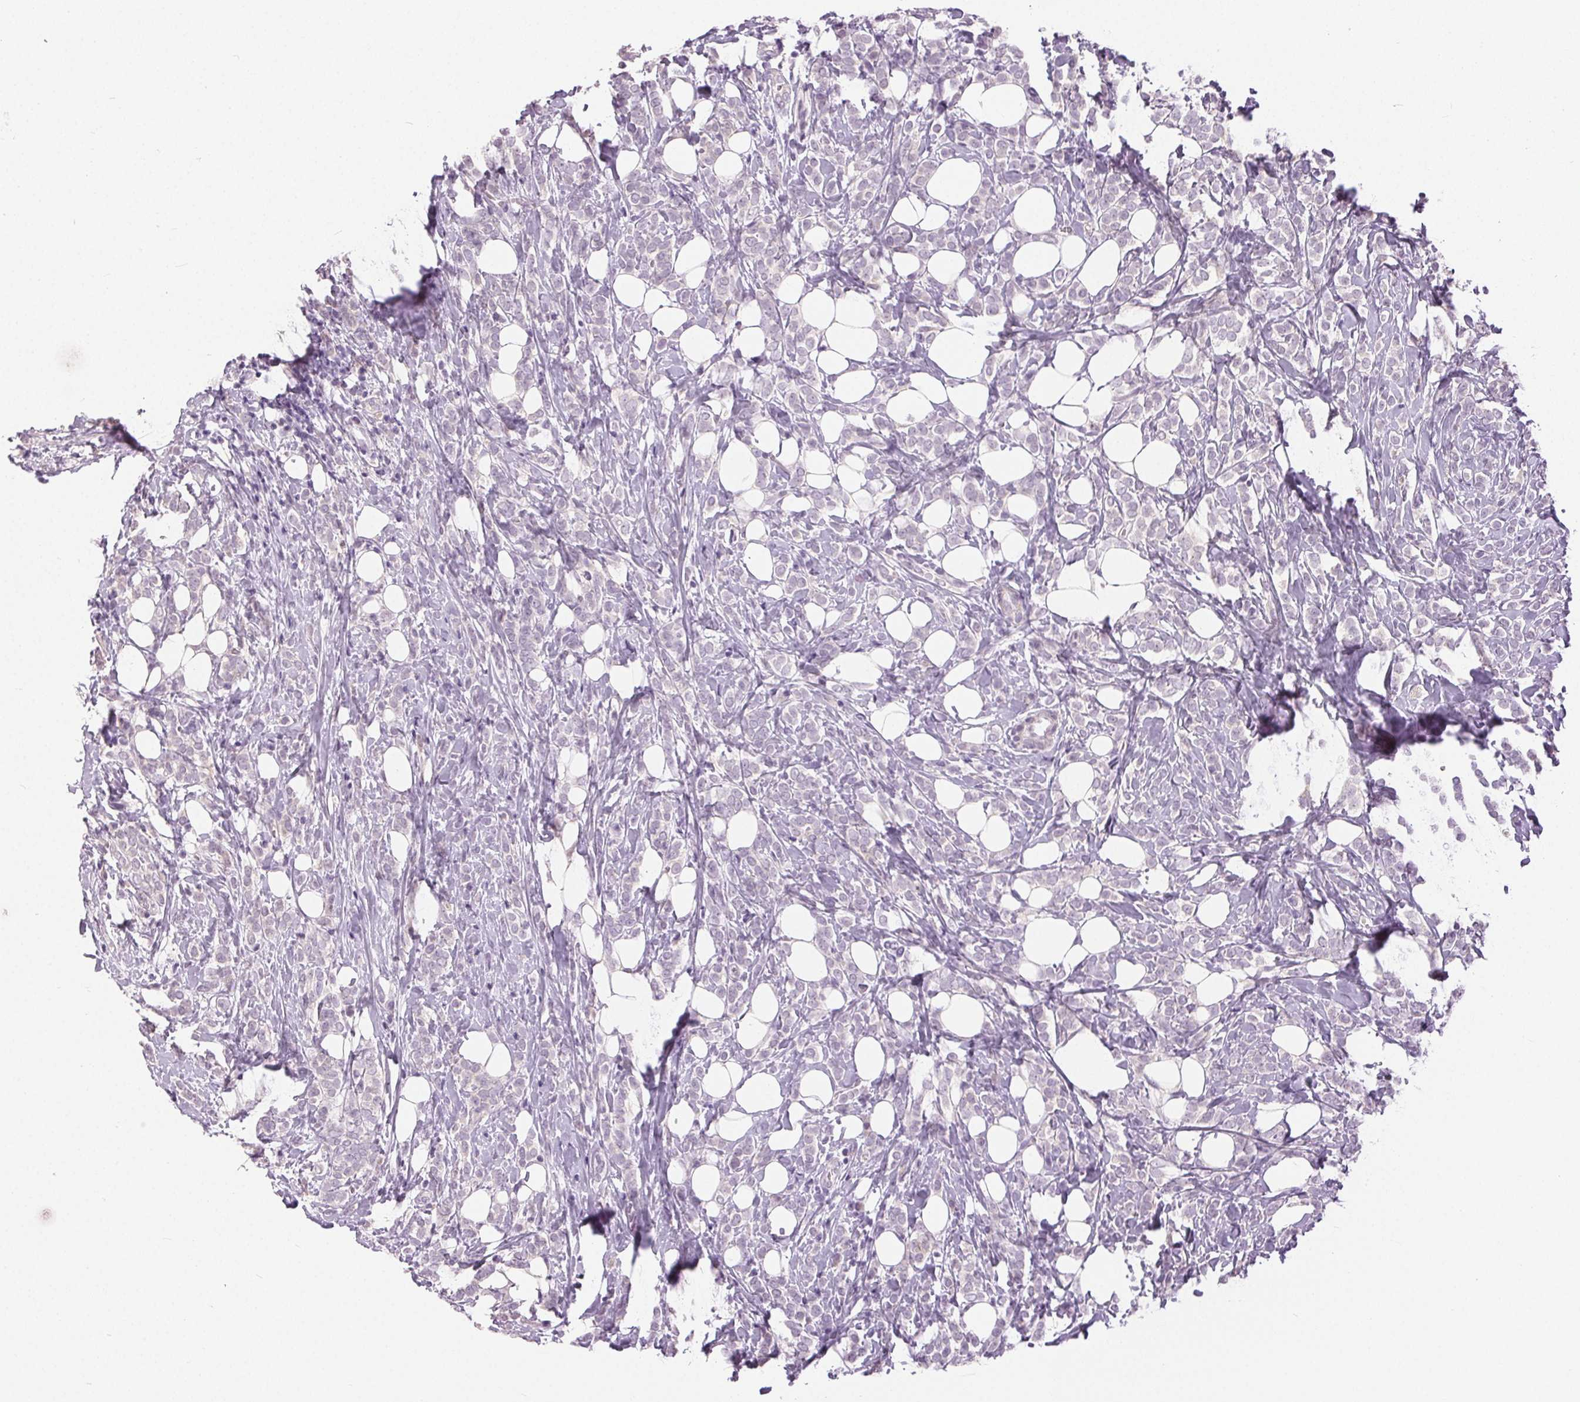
{"staining": {"intensity": "negative", "quantity": "none", "location": "none"}, "tissue": "breast cancer", "cell_type": "Tumor cells", "image_type": "cancer", "snomed": [{"axis": "morphology", "description": "Lobular carcinoma"}, {"axis": "topography", "description": "Breast"}], "caption": "The photomicrograph displays no significant positivity in tumor cells of breast lobular carcinoma. The staining is performed using DAB brown chromogen with nuclei counter-stained in using hematoxylin.", "gene": "DSG3", "patient": {"sex": "female", "age": 49}}